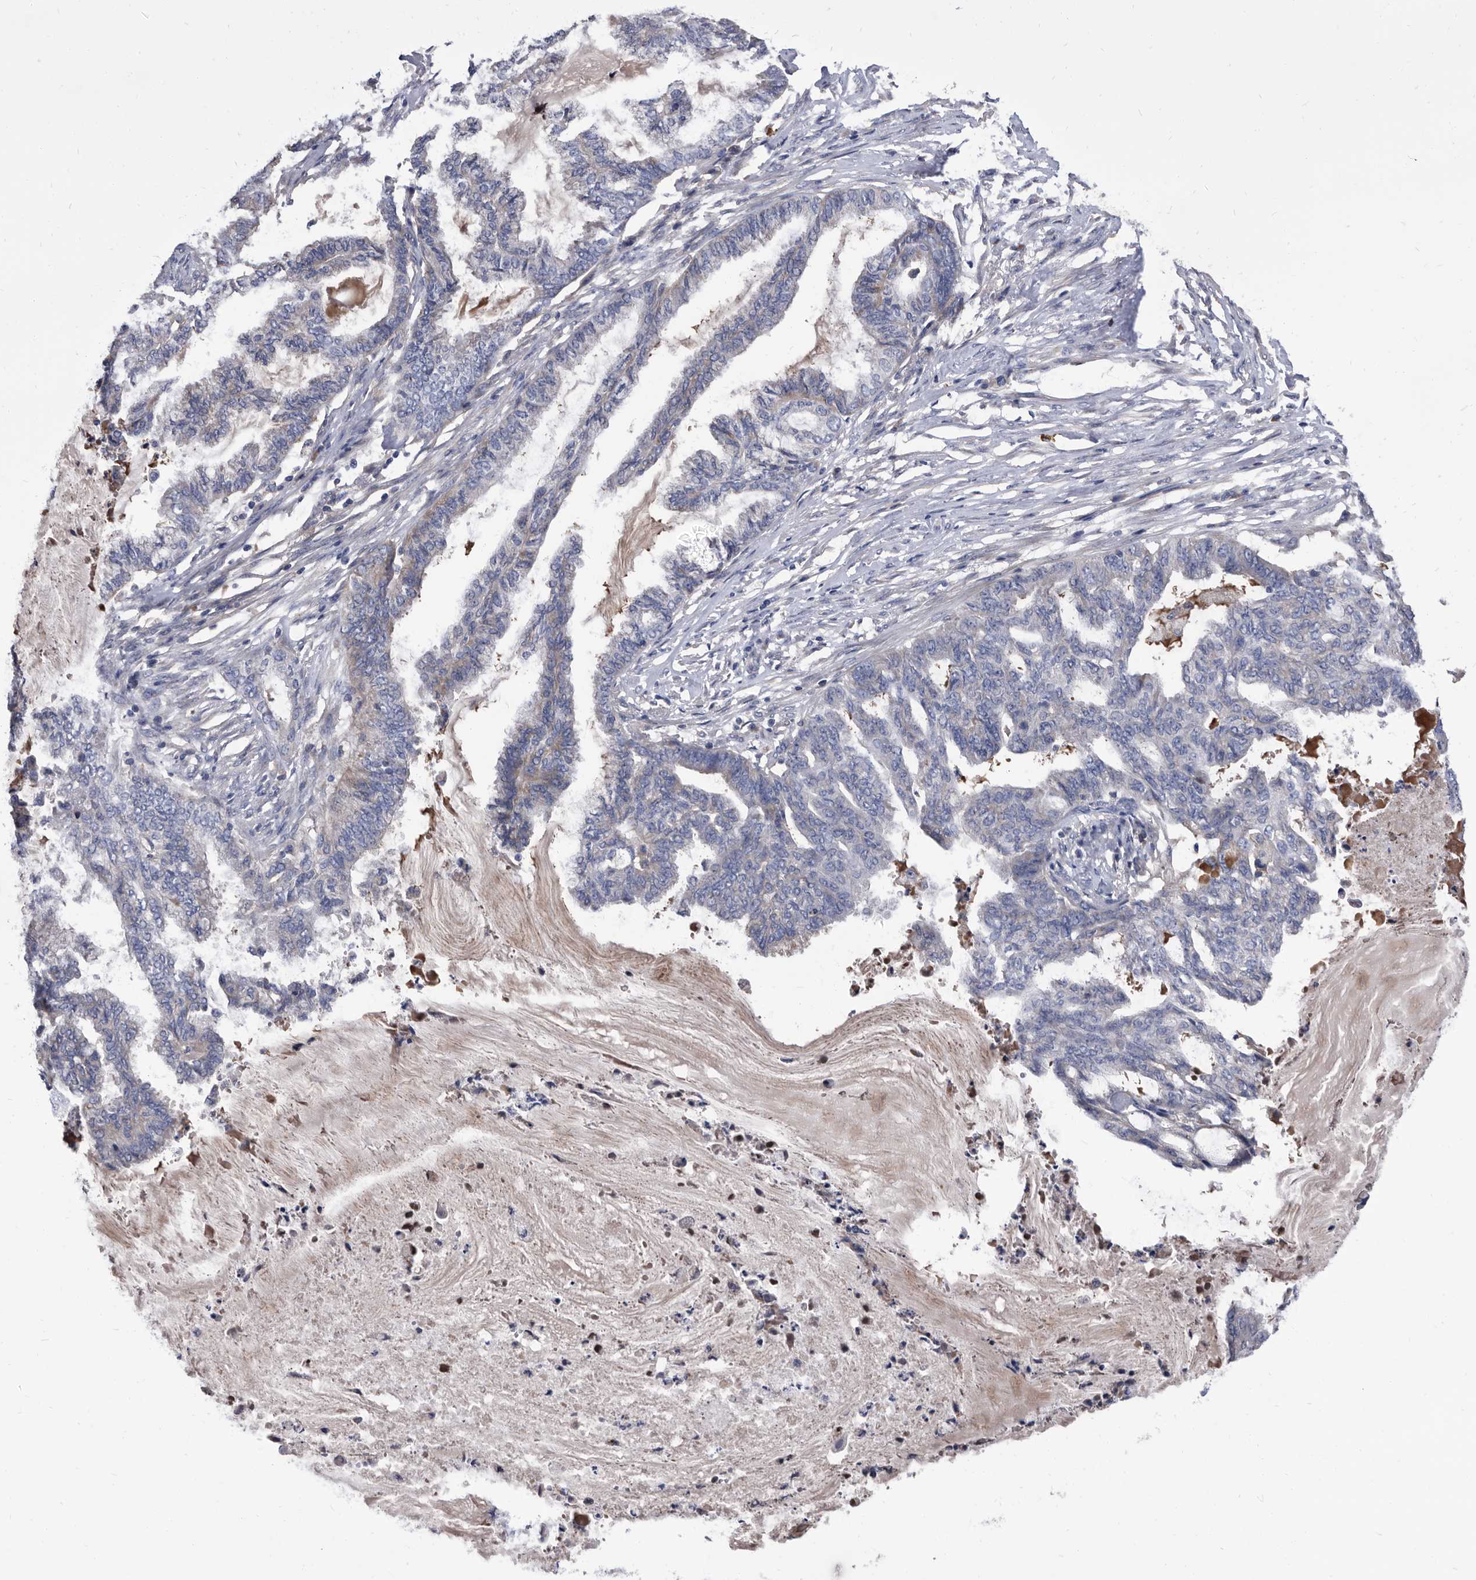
{"staining": {"intensity": "negative", "quantity": "none", "location": "none"}, "tissue": "endometrial cancer", "cell_type": "Tumor cells", "image_type": "cancer", "snomed": [{"axis": "morphology", "description": "Adenocarcinoma, NOS"}, {"axis": "topography", "description": "Endometrium"}], "caption": "Immunohistochemical staining of adenocarcinoma (endometrial) demonstrates no significant staining in tumor cells.", "gene": "DTNBP1", "patient": {"sex": "female", "age": 86}}